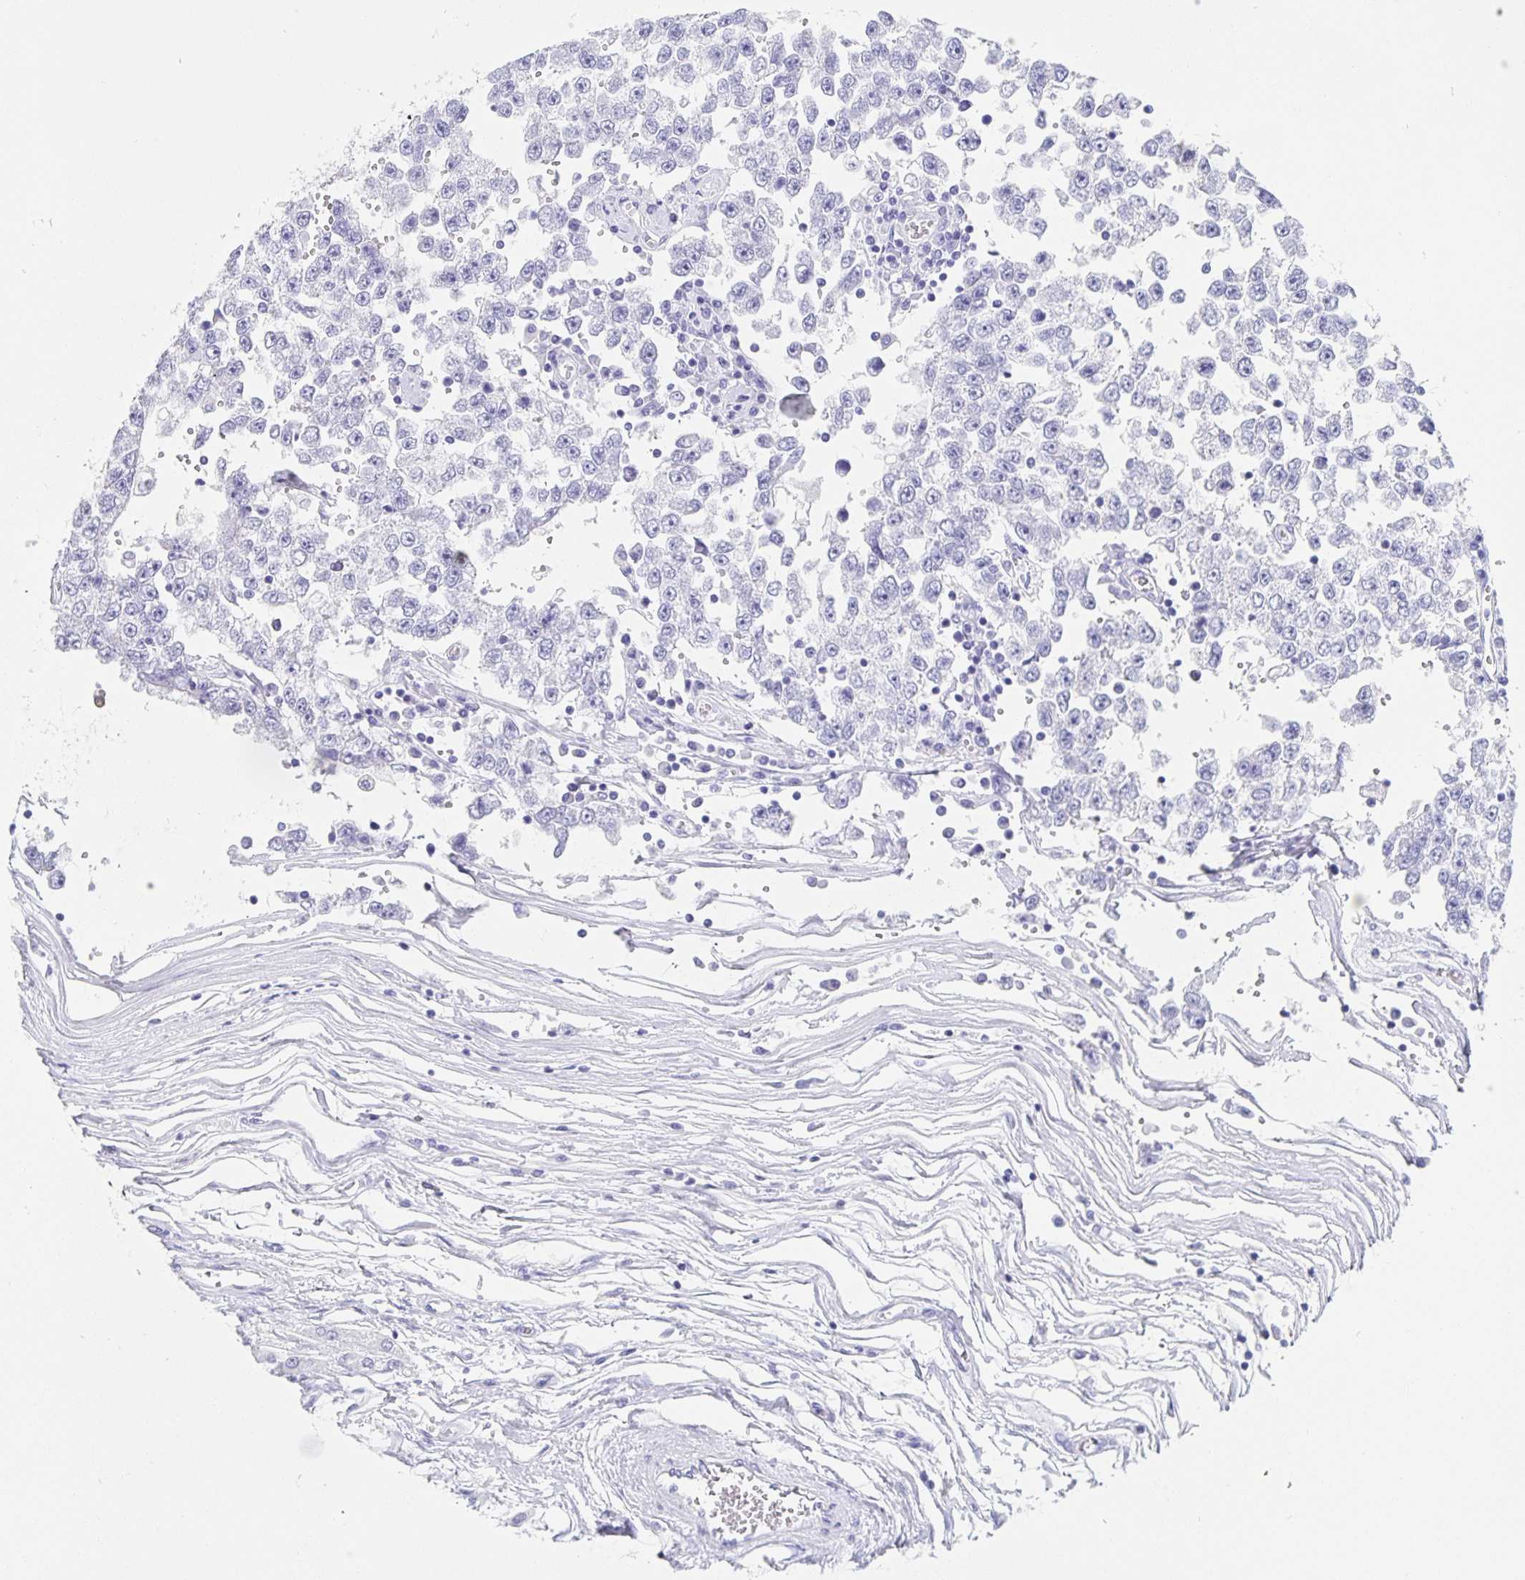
{"staining": {"intensity": "negative", "quantity": "none", "location": "none"}, "tissue": "testis cancer", "cell_type": "Tumor cells", "image_type": "cancer", "snomed": [{"axis": "morphology", "description": "Seminoma, NOS"}, {"axis": "topography", "description": "Testis"}], "caption": "Immunohistochemical staining of human seminoma (testis) displays no significant expression in tumor cells.", "gene": "DMBT1", "patient": {"sex": "male", "age": 34}}